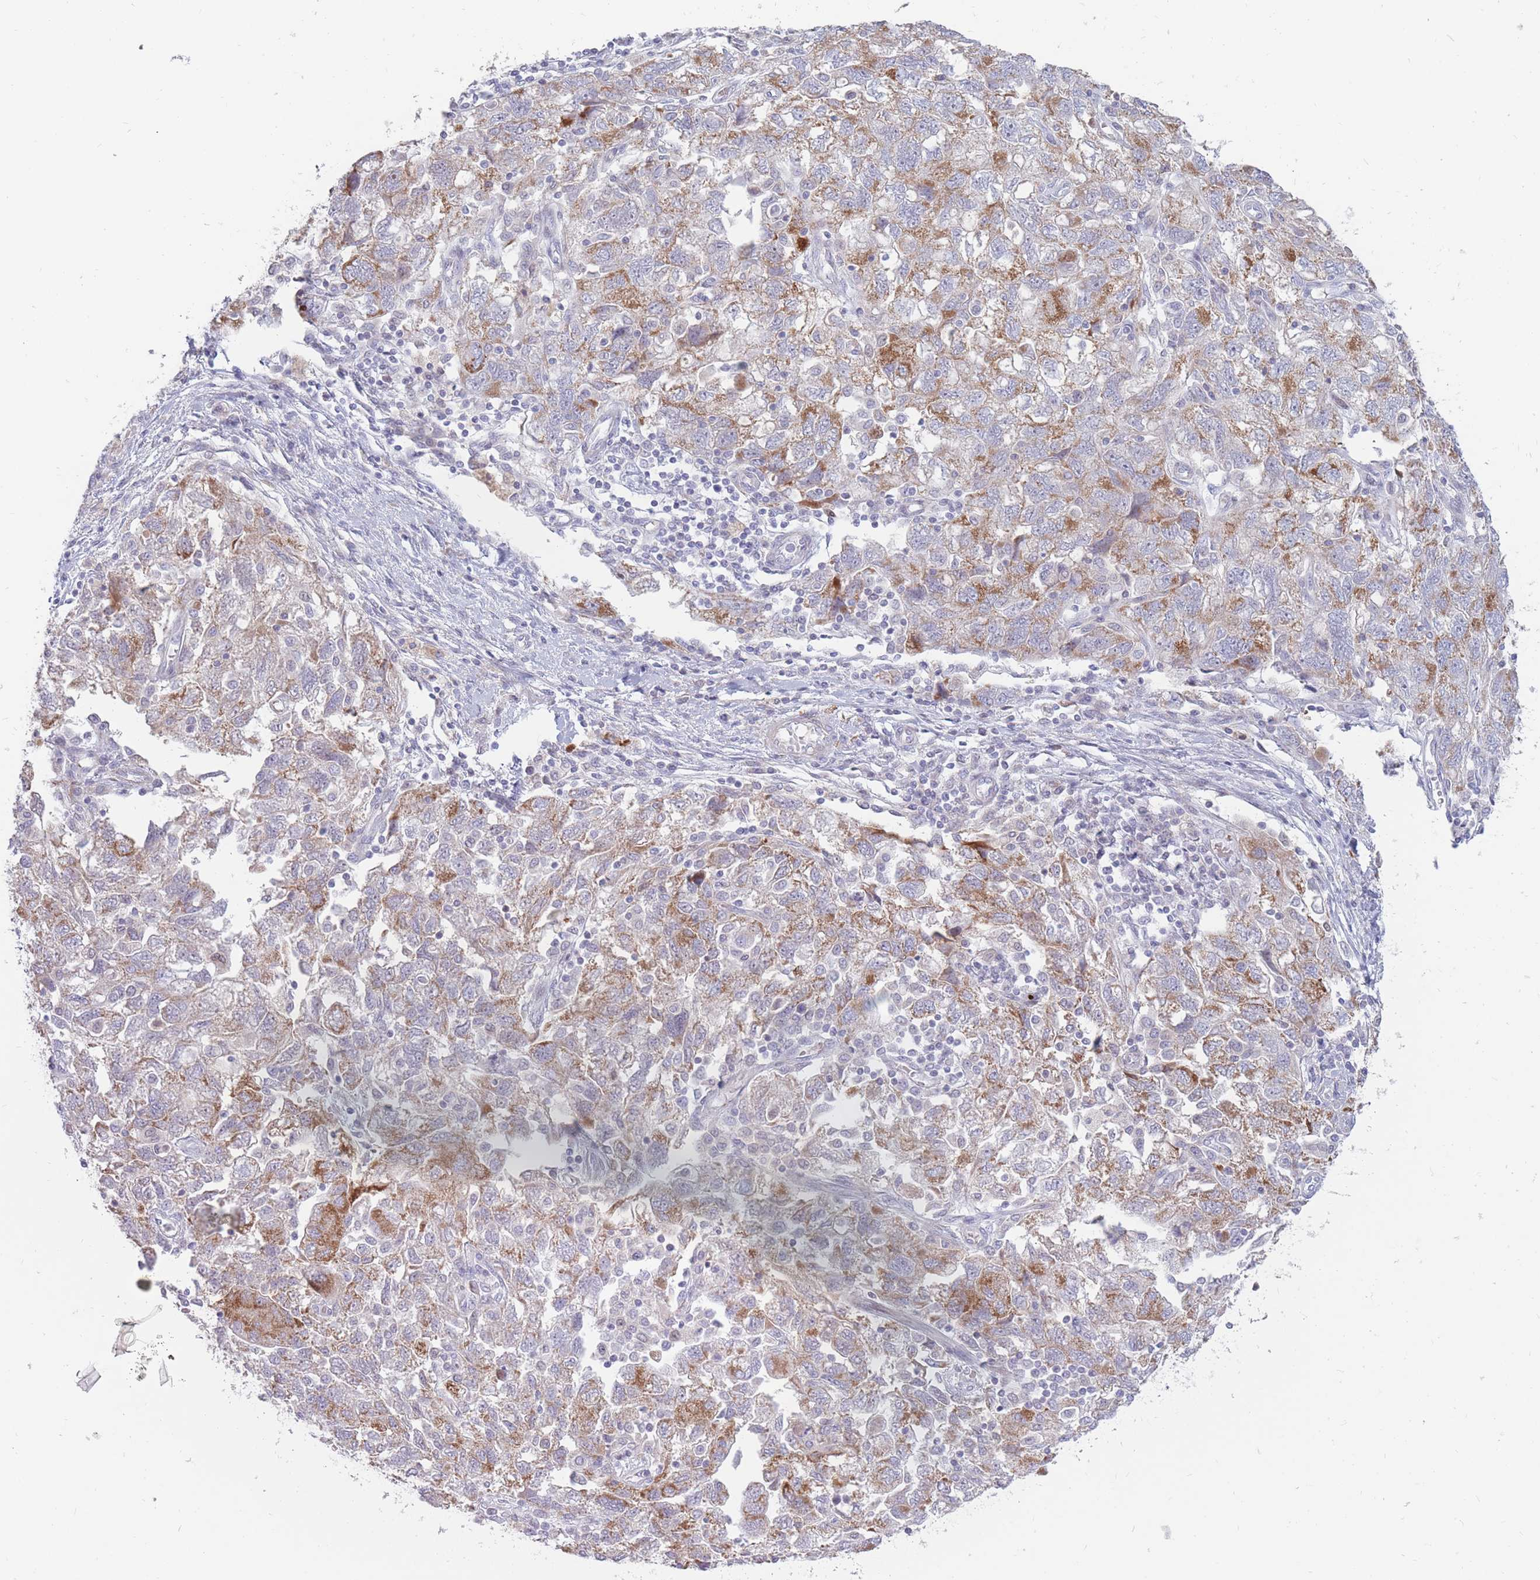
{"staining": {"intensity": "moderate", "quantity": "25%-75%", "location": "cytoplasmic/membranous"}, "tissue": "ovarian cancer", "cell_type": "Tumor cells", "image_type": "cancer", "snomed": [{"axis": "morphology", "description": "Carcinoma, NOS"}, {"axis": "morphology", "description": "Cystadenocarcinoma, serous, NOS"}, {"axis": "topography", "description": "Ovary"}], "caption": "Human serous cystadenocarcinoma (ovarian) stained with a protein marker displays moderate staining in tumor cells.", "gene": "PTGDR", "patient": {"sex": "female", "age": 69}}